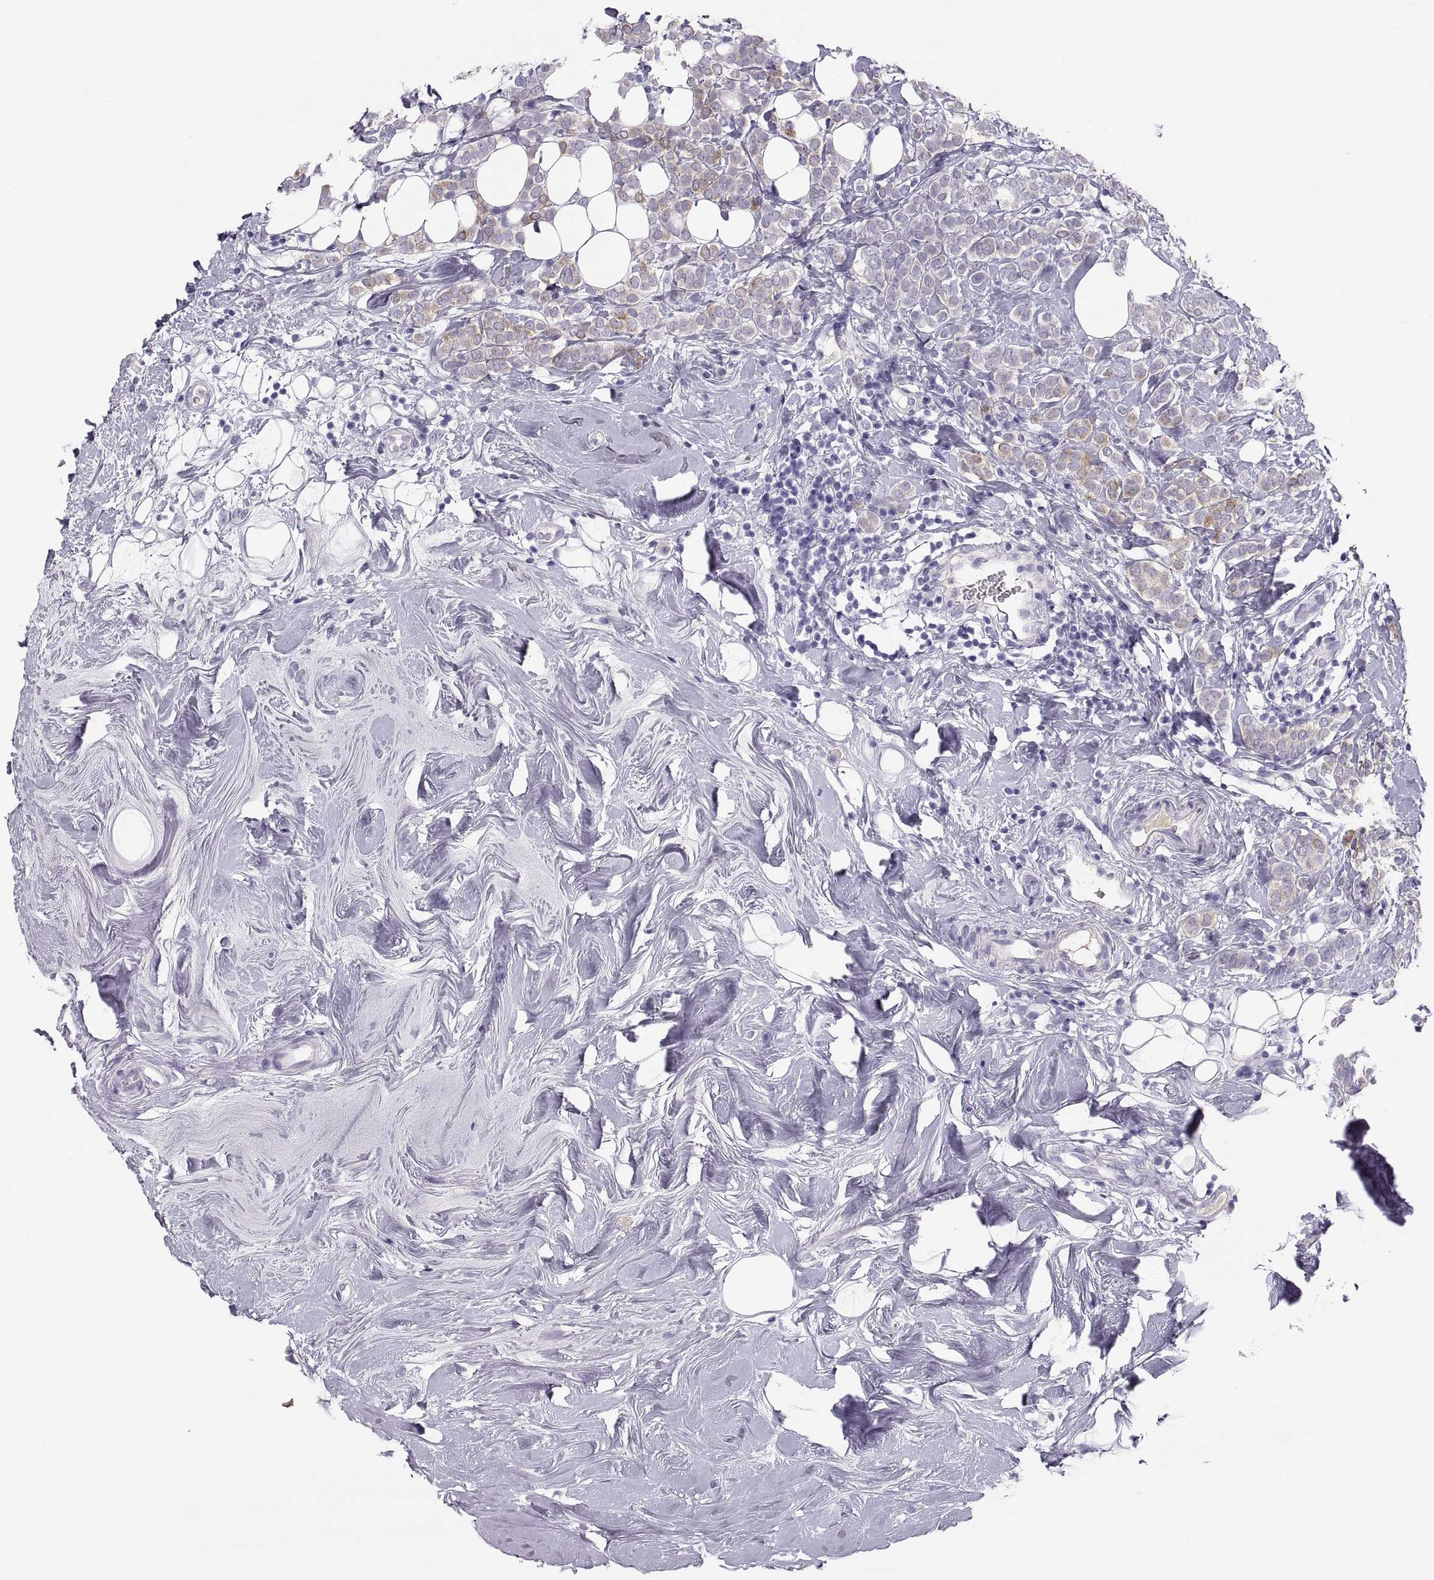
{"staining": {"intensity": "moderate", "quantity": "25%-75%", "location": "cytoplasmic/membranous"}, "tissue": "breast cancer", "cell_type": "Tumor cells", "image_type": "cancer", "snomed": [{"axis": "morphology", "description": "Lobular carcinoma"}, {"axis": "topography", "description": "Breast"}], "caption": "Human breast cancer (lobular carcinoma) stained for a protein (brown) exhibits moderate cytoplasmic/membranous positive expression in approximately 25%-75% of tumor cells.", "gene": "MAGEB2", "patient": {"sex": "female", "age": 49}}